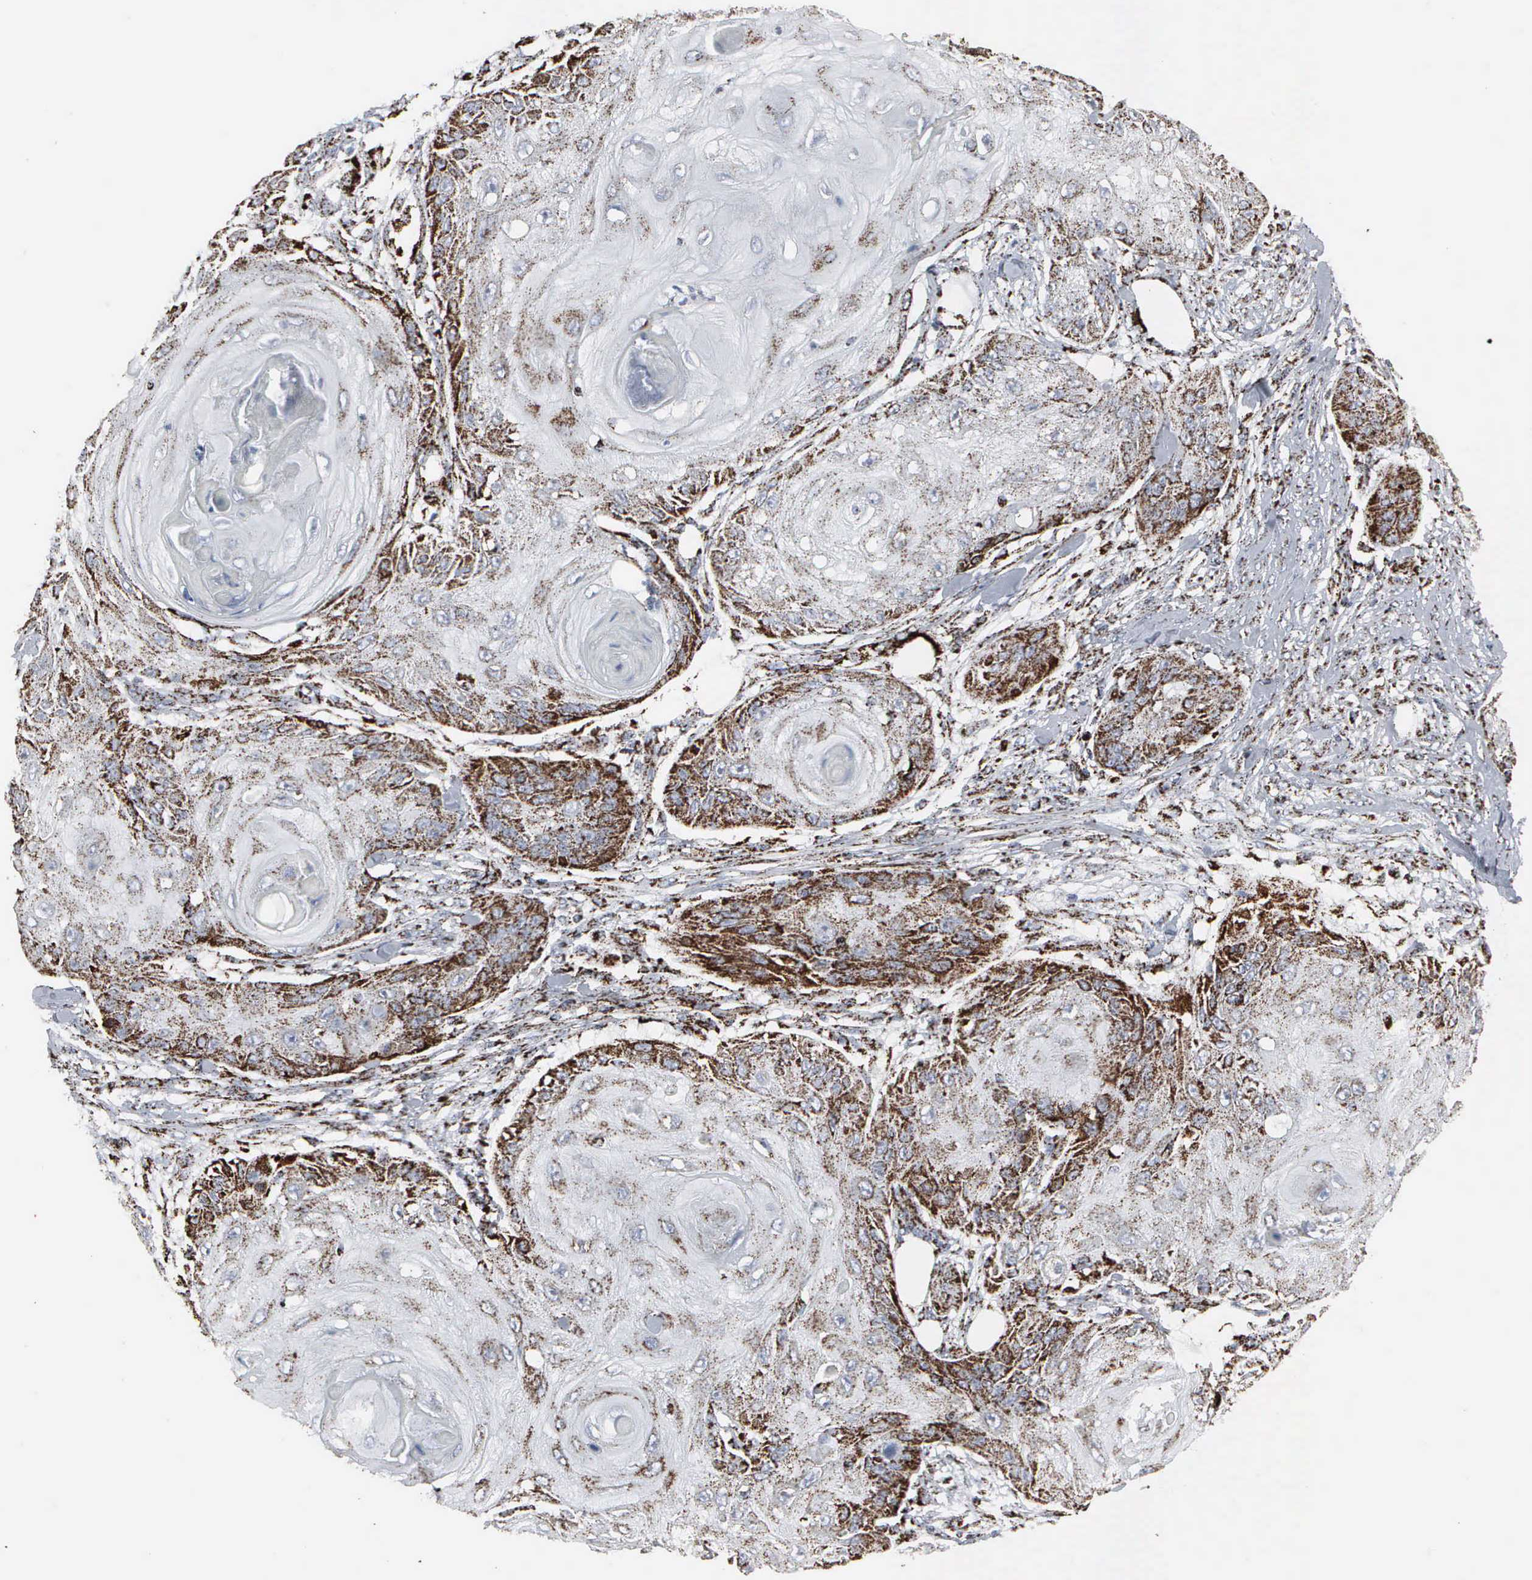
{"staining": {"intensity": "strong", "quantity": "25%-75%", "location": "cytoplasmic/membranous"}, "tissue": "skin cancer", "cell_type": "Tumor cells", "image_type": "cancer", "snomed": [{"axis": "morphology", "description": "Squamous cell carcinoma, NOS"}, {"axis": "topography", "description": "Skin"}], "caption": "This image displays skin cancer (squamous cell carcinoma) stained with immunohistochemistry (IHC) to label a protein in brown. The cytoplasmic/membranous of tumor cells show strong positivity for the protein. Nuclei are counter-stained blue.", "gene": "HSPA9", "patient": {"sex": "female", "age": 88}}